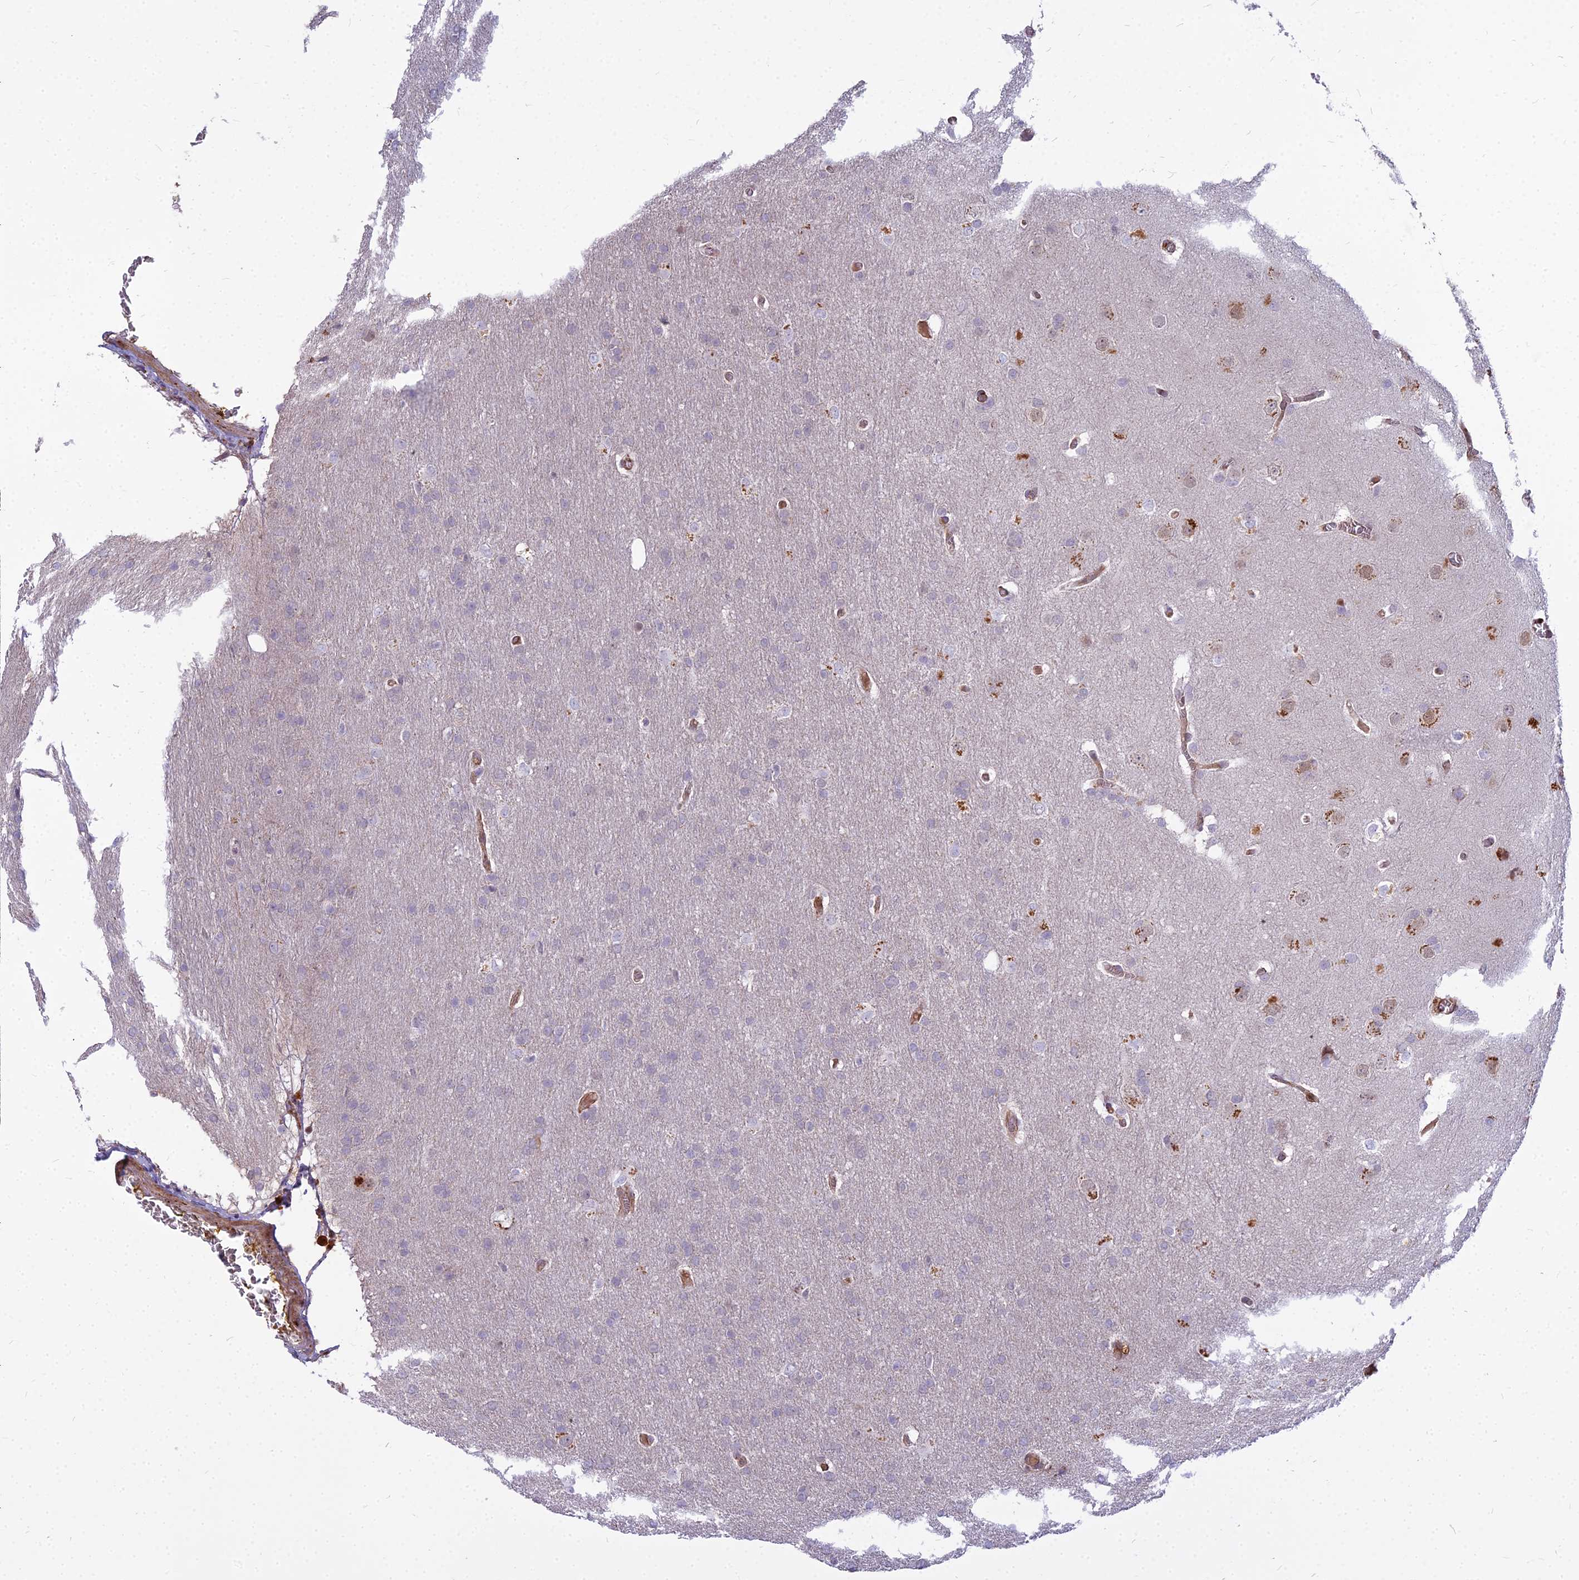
{"staining": {"intensity": "negative", "quantity": "none", "location": "none"}, "tissue": "glioma", "cell_type": "Tumor cells", "image_type": "cancer", "snomed": [{"axis": "morphology", "description": "Glioma, malignant, Low grade"}, {"axis": "topography", "description": "Brain"}], "caption": "Malignant glioma (low-grade) was stained to show a protein in brown. There is no significant staining in tumor cells.", "gene": "GLYATL3", "patient": {"sex": "female", "age": 32}}